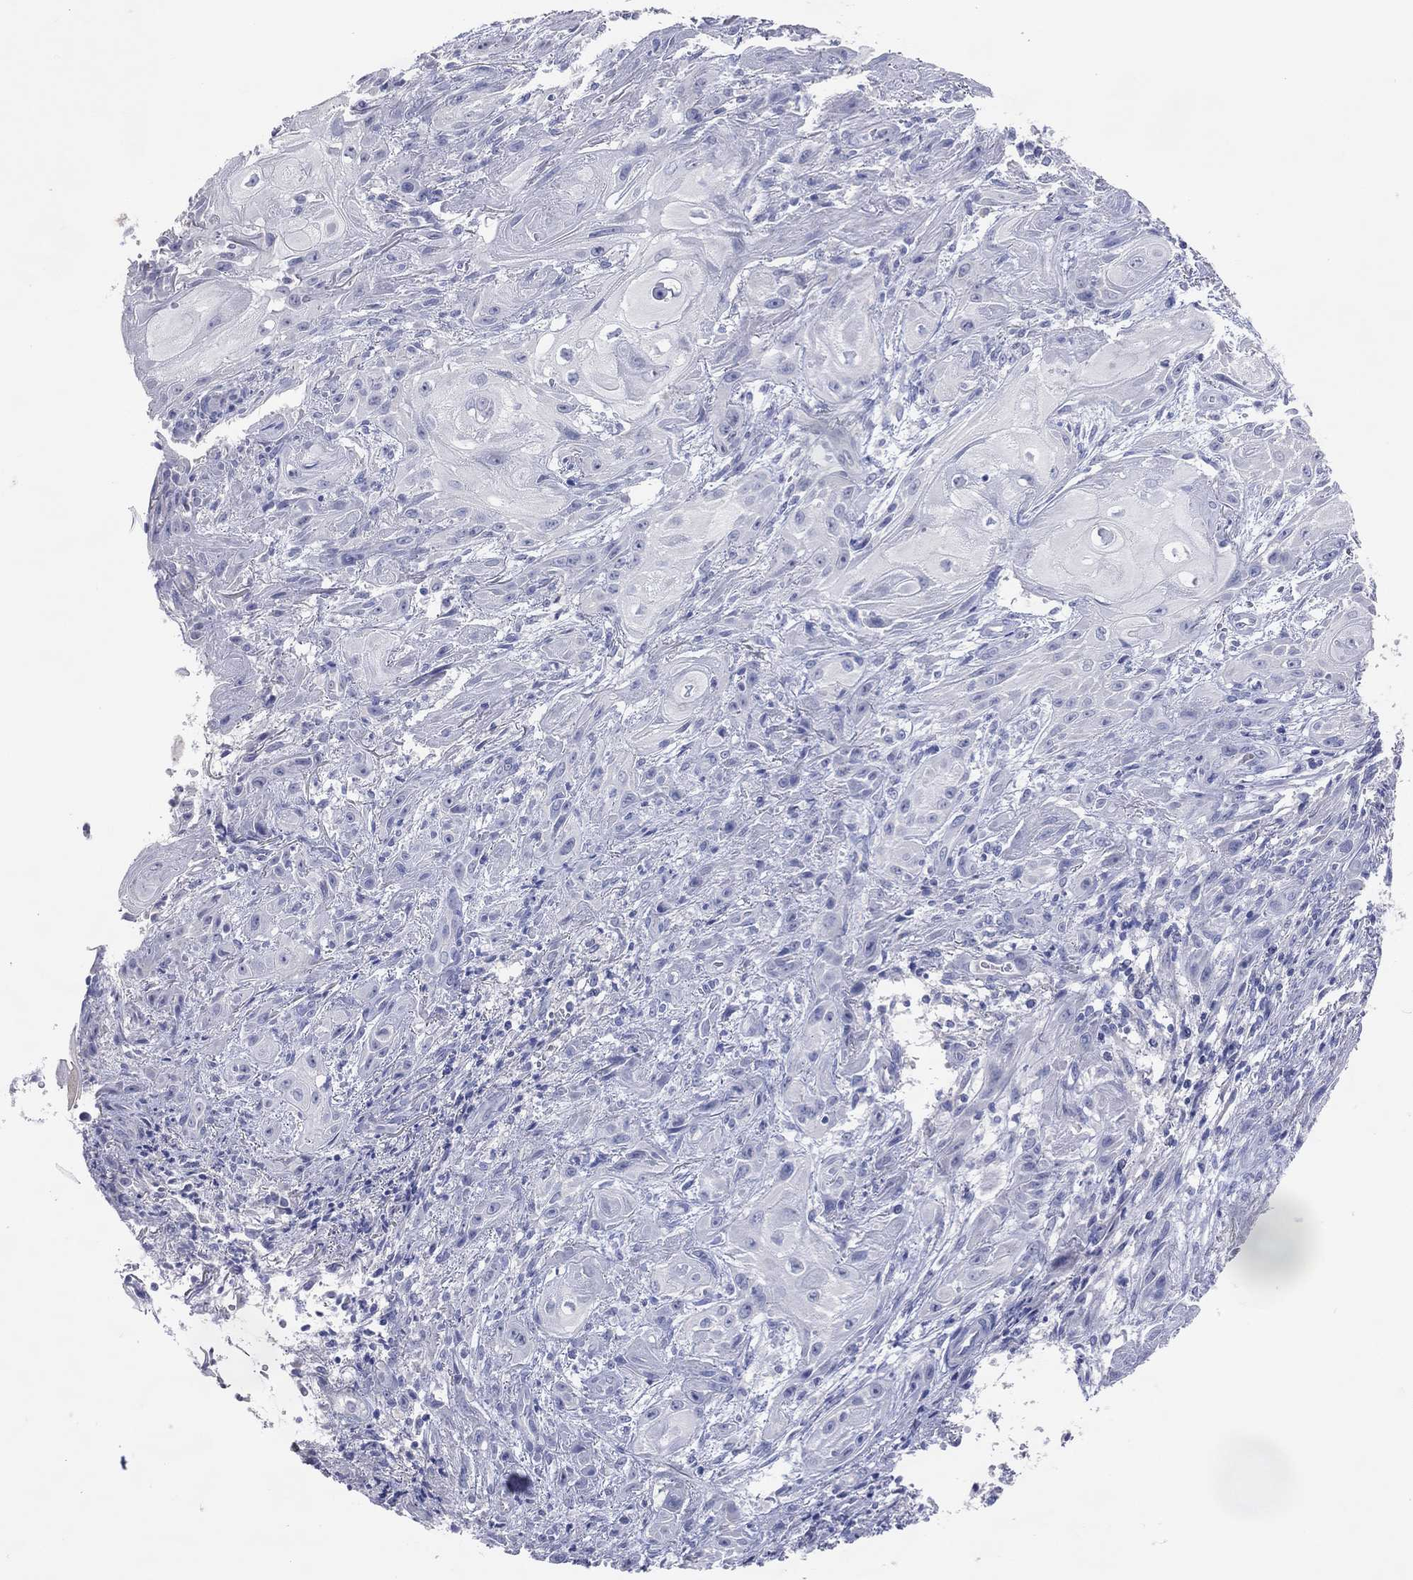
{"staining": {"intensity": "negative", "quantity": "none", "location": "none"}, "tissue": "skin cancer", "cell_type": "Tumor cells", "image_type": "cancer", "snomed": [{"axis": "morphology", "description": "Squamous cell carcinoma, NOS"}, {"axis": "topography", "description": "Skin"}], "caption": "Tumor cells are negative for brown protein staining in squamous cell carcinoma (skin).", "gene": "DNAH6", "patient": {"sex": "male", "age": 62}}